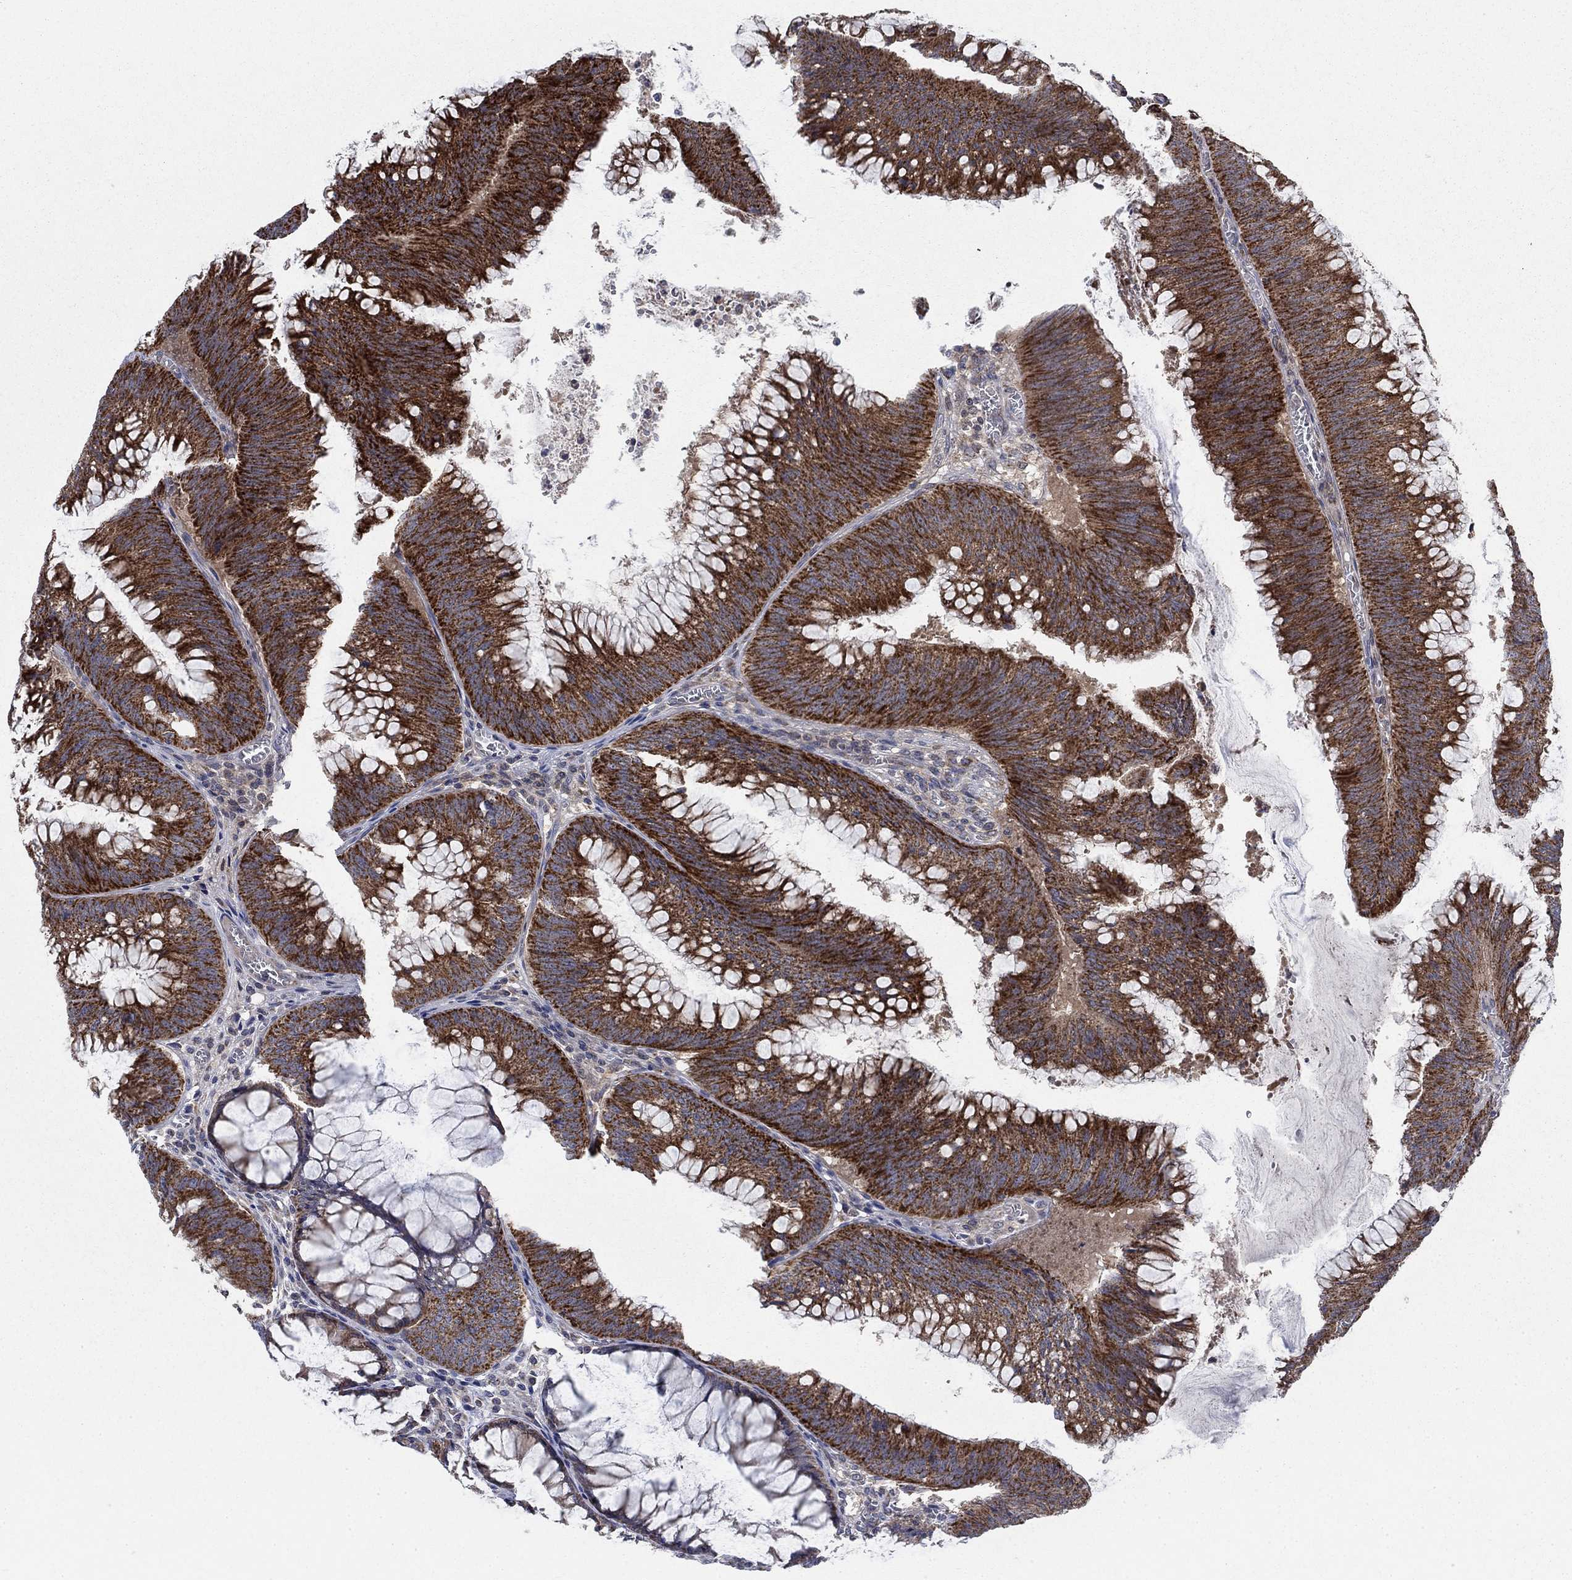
{"staining": {"intensity": "strong", "quantity": "25%-75%", "location": "cytoplasmic/membranous"}, "tissue": "colorectal cancer", "cell_type": "Tumor cells", "image_type": "cancer", "snomed": [{"axis": "morphology", "description": "Adenocarcinoma, NOS"}, {"axis": "topography", "description": "Rectum"}], "caption": "DAB immunohistochemical staining of colorectal adenocarcinoma reveals strong cytoplasmic/membranous protein staining in about 25%-75% of tumor cells.", "gene": "NME7", "patient": {"sex": "female", "age": 72}}